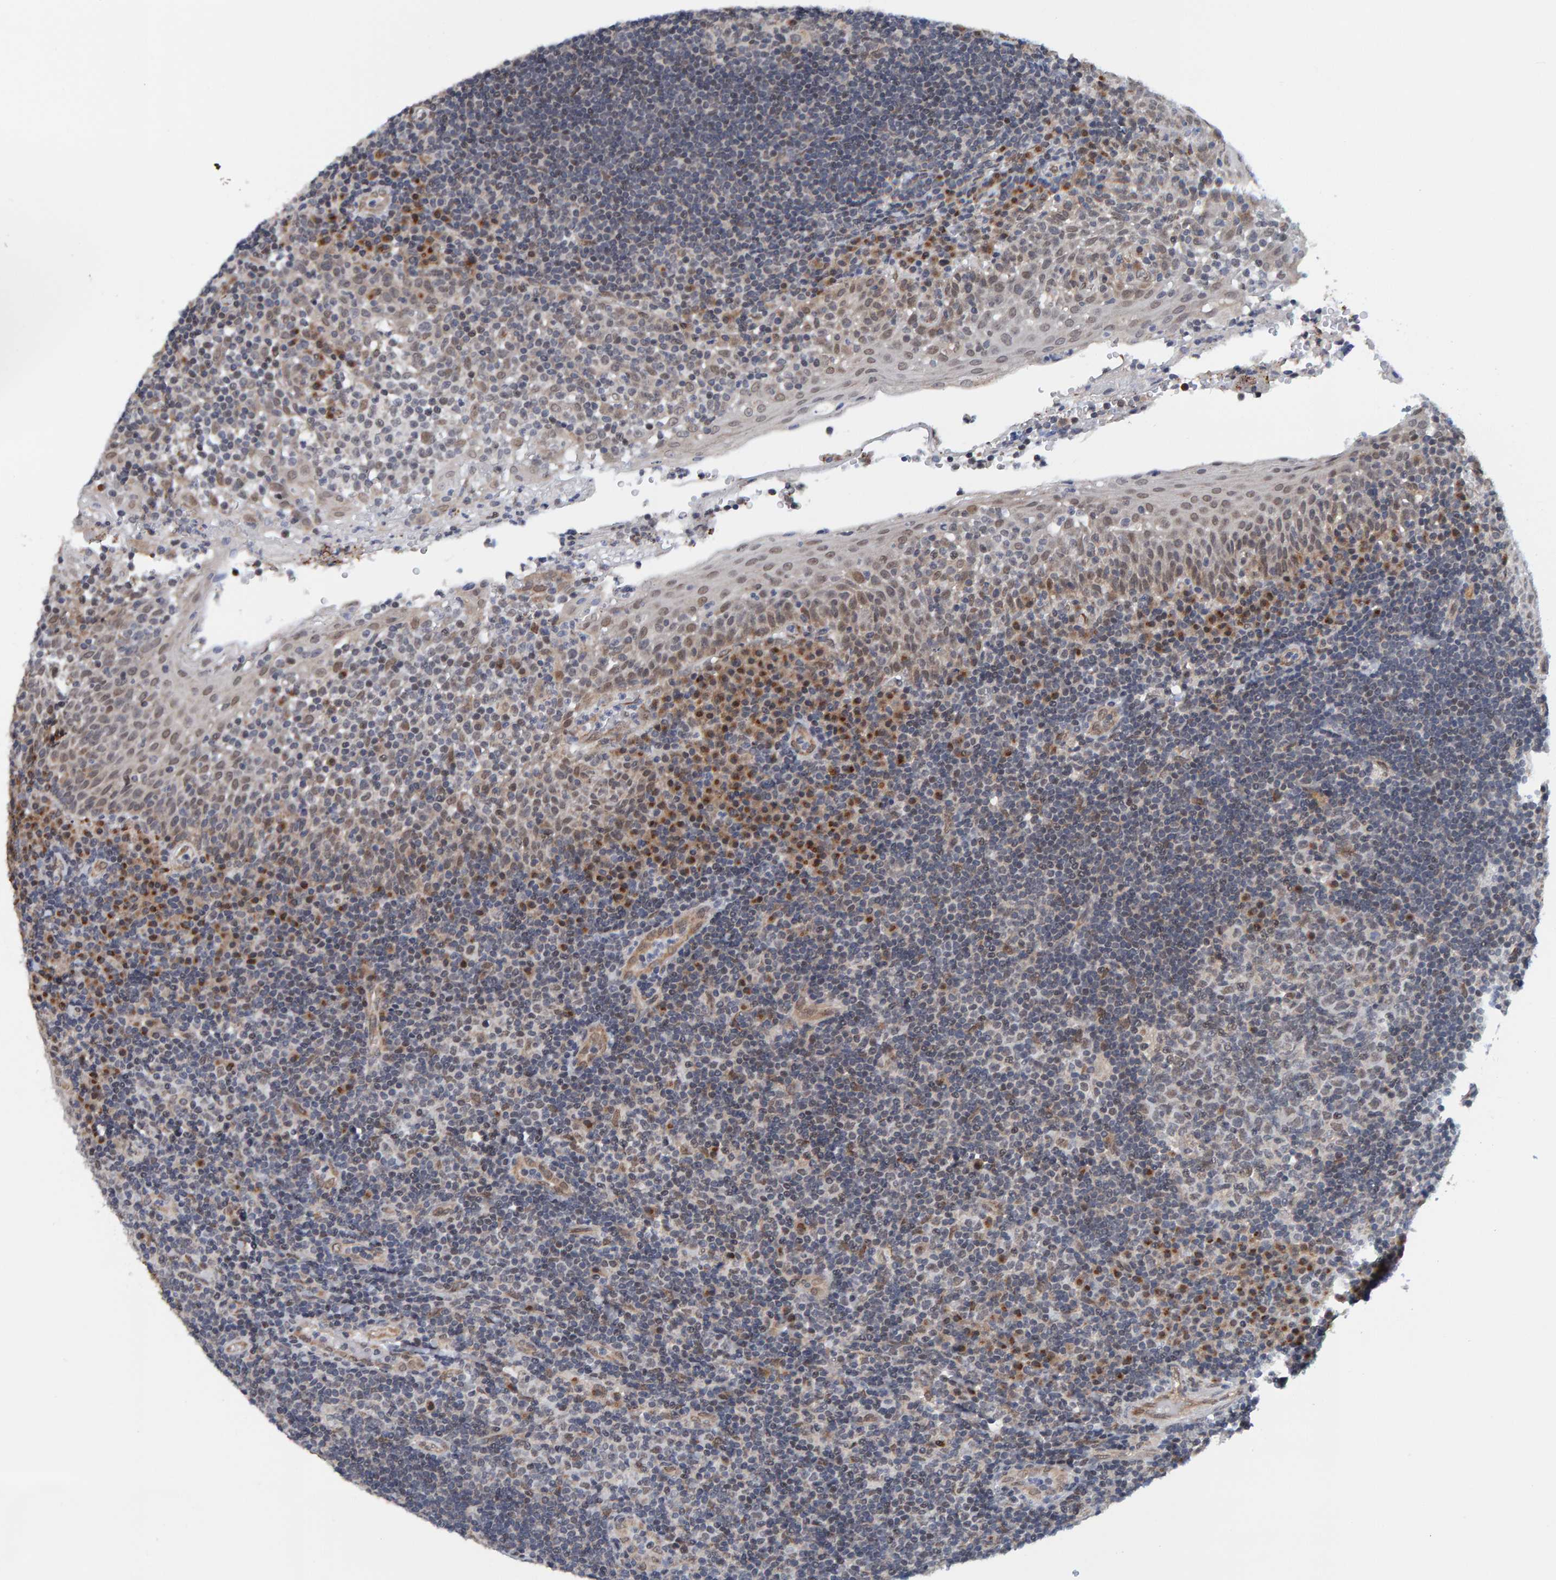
{"staining": {"intensity": "weak", "quantity": "<25%", "location": "nuclear"}, "tissue": "tonsil", "cell_type": "Germinal center cells", "image_type": "normal", "snomed": [{"axis": "morphology", "description": "Normal tissue, NOS"}, {"axis": "topography", "description": "Tonsil"}], "caption": "Immunohistochemical staining of benign tonsil shows no significant staining in germinal center cells. Nuclei are stained in blue.", "gene": "SCRN2", "patient": {"sex": "female", "age": 40}}